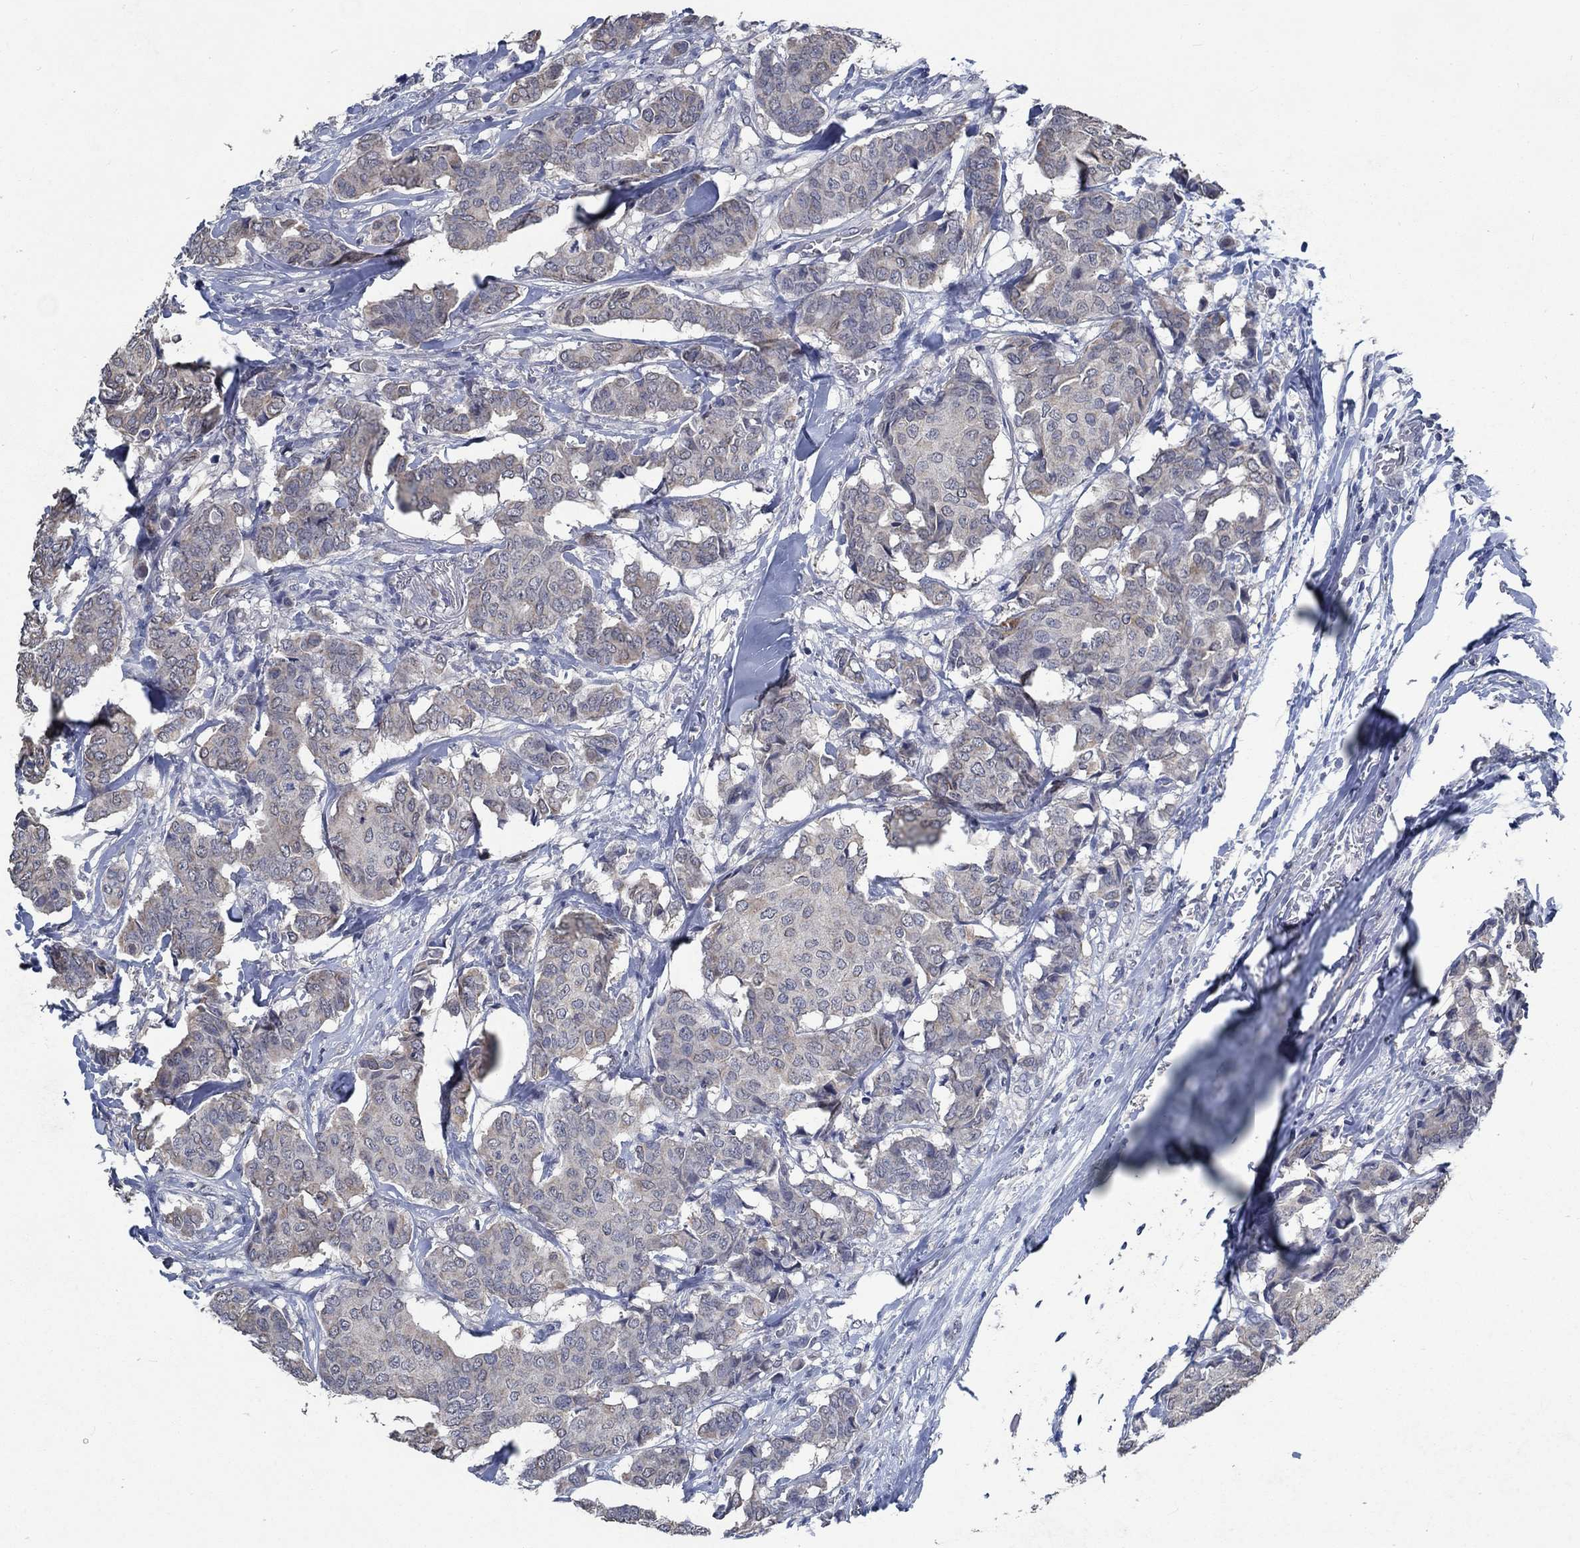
{"staining": {"intensity": "weak", "quantity": "<25%", "location": "cytoplasmic/membranous"}, "tissue": "breast cancer", "cell_type": "Tumor cells", "image_type": "cancer", "snomed": [{"axis": "morphology", "description": "Duct carcinoma"}, {"axis": "topography", "description": "Breast"}], "caption": "Immunohistochemistry (IHC) micrograph of neoplastic tissue: breast cancer stained with DAB (3,3'-diaminobenzidine) shows no significant protein staining in tumor cells.", "gene": "OBSCN", "patient": {"sex": "female", "age": 75}}